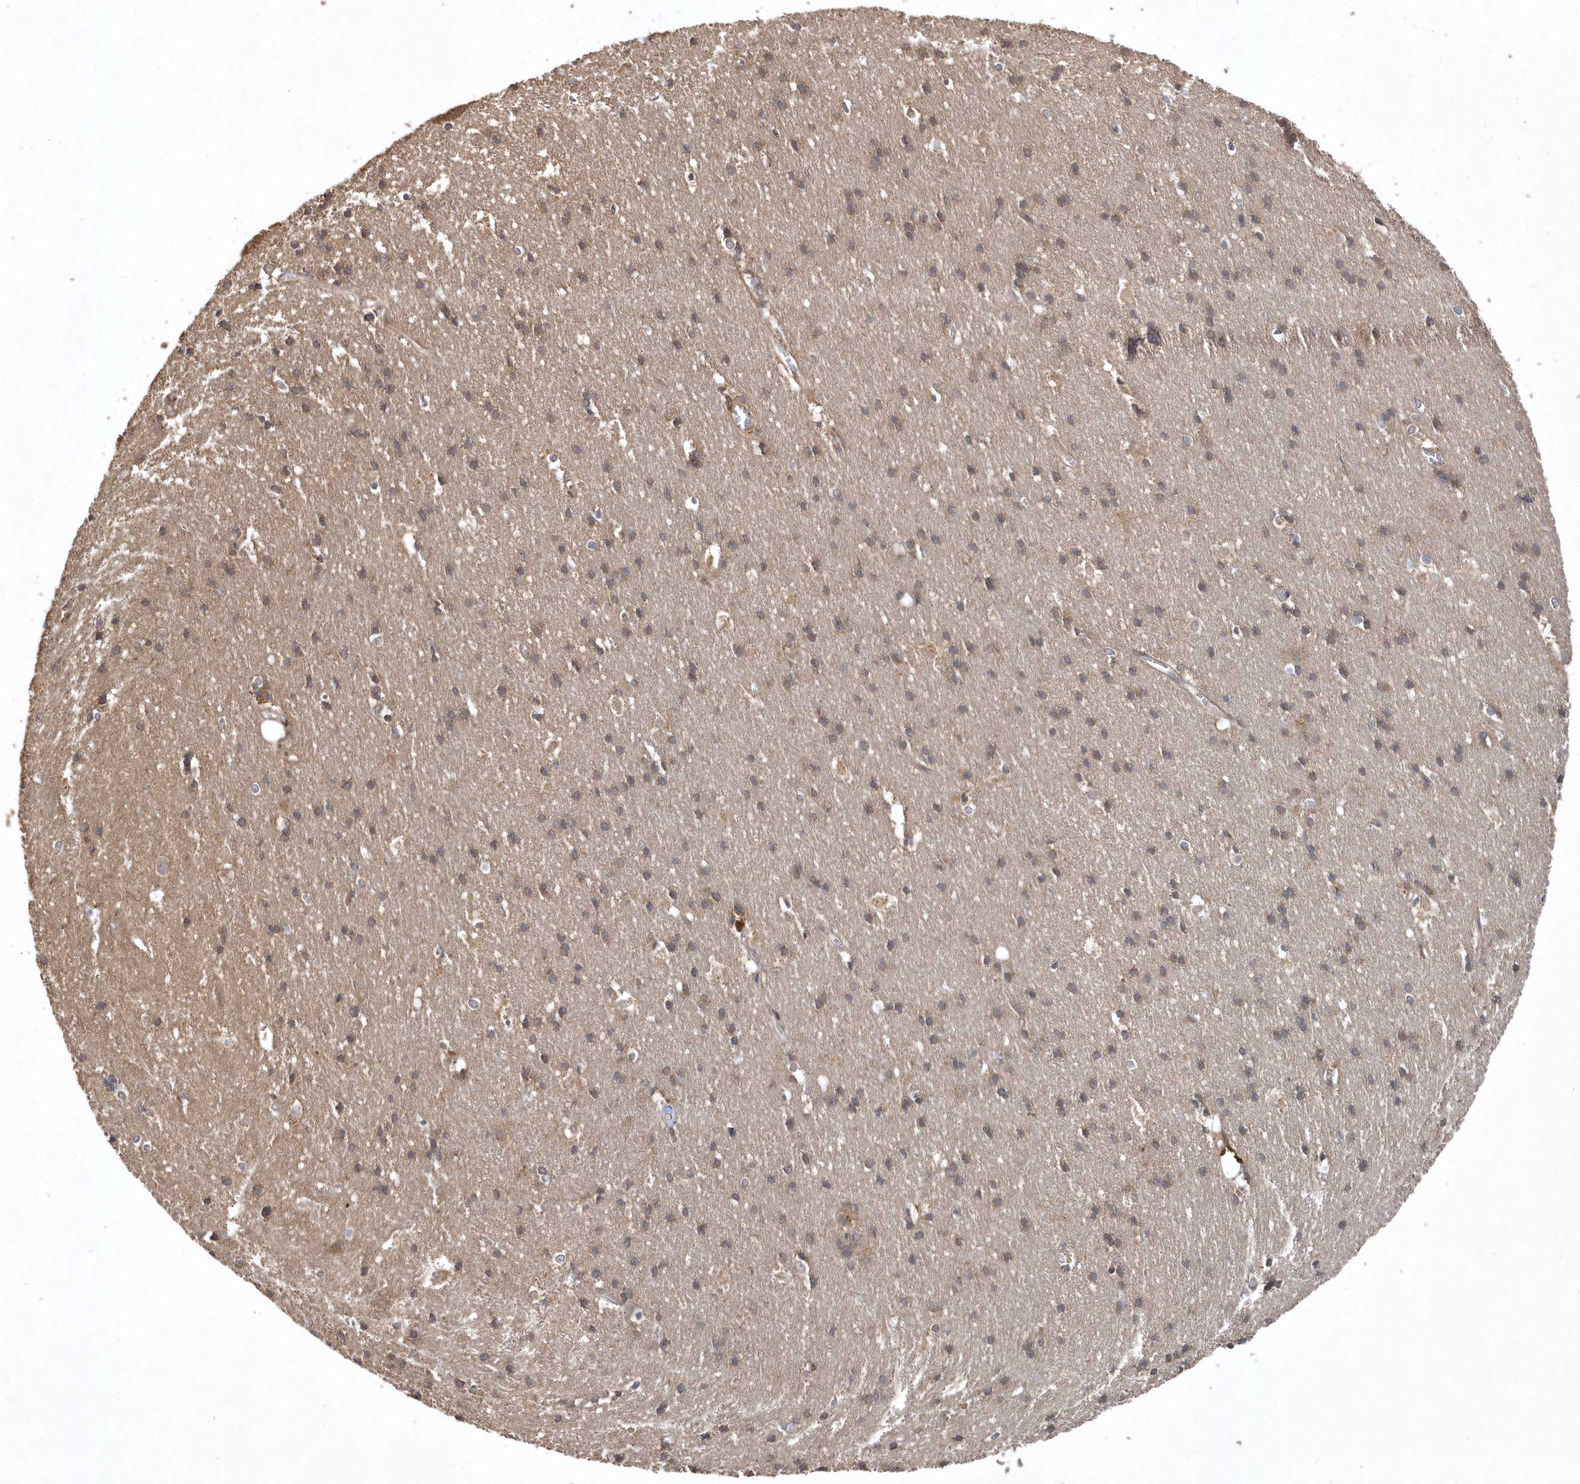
{"staining": {"intensity": "moderate", "quantity": ">75%", "location": "cytoplasmic/membranous"}, "tissue": "cerebral cortex", "cell_type": "Endothelial cells", "image_type": "normal", "snomed": [{"axis": "morphology", "description": "Normal tissue, NOS"}, {"axis": "topography", "description": "Cerebral cortex"}], "caption": "Moderate cytoplasmic/membranous protein expression is appreciated in approximately >75% of endothelial cells in cerebral cortex.", "gene": "GFM2", "patient": {"sex": "male", "age": 54}}